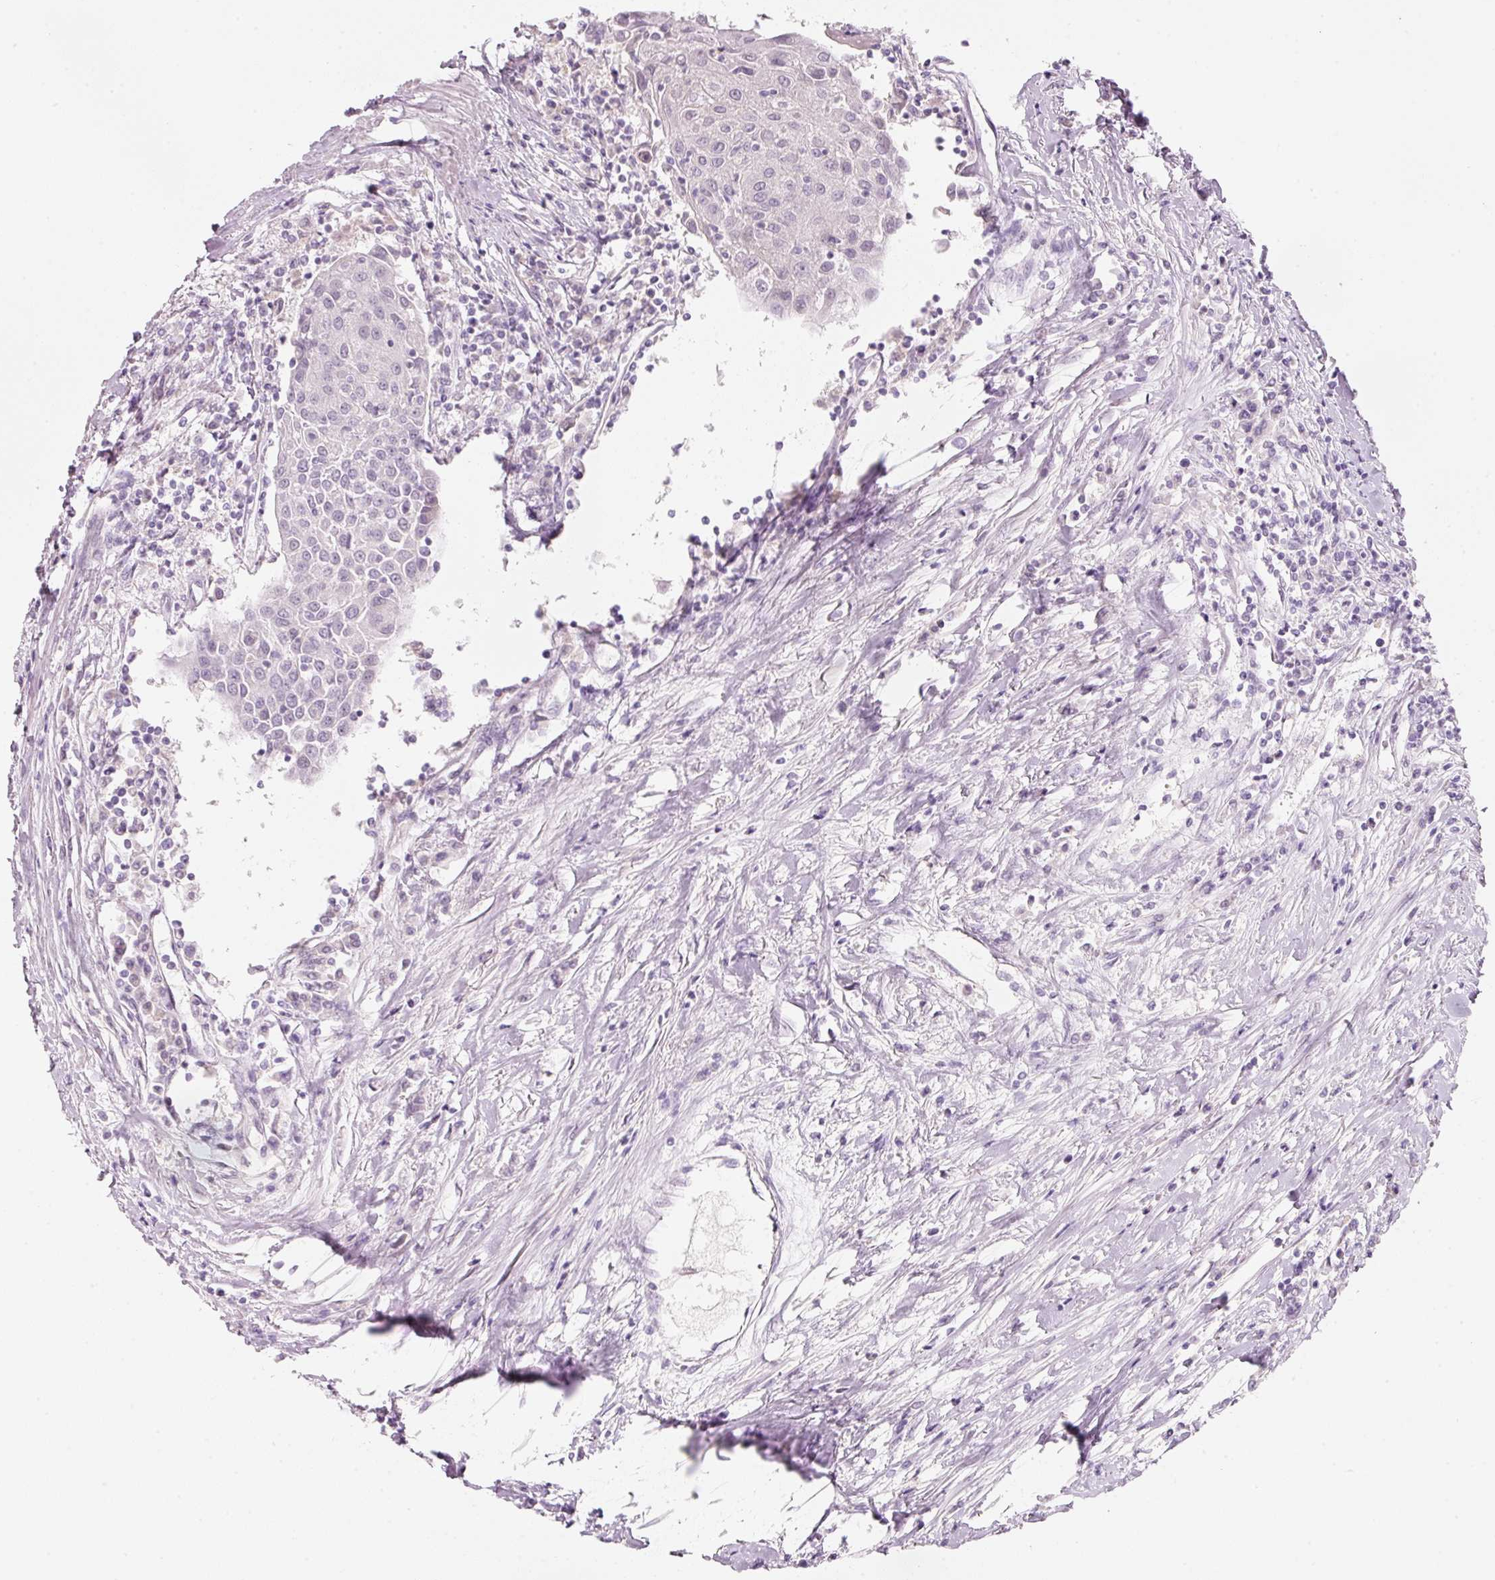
{"staining": {"intensity": "negative", "quantity": "none", "location": "none"}, "tissue": "urothelial cancer", "cell_type": "Tumor cells", "image_type": "cancer", "snomed": [{"axis": "morphology", "description": "Urothelial carcinoma, High grade"}, {"axis": "topography", "description": "Urinary bladder"}], "caption": "Urothelial cancer was stained to show a protein in brown. There is no significant expression in tumor cells.", "gene": "ENSG00000206549", "patient": {"sex": "female", "age": 85}}